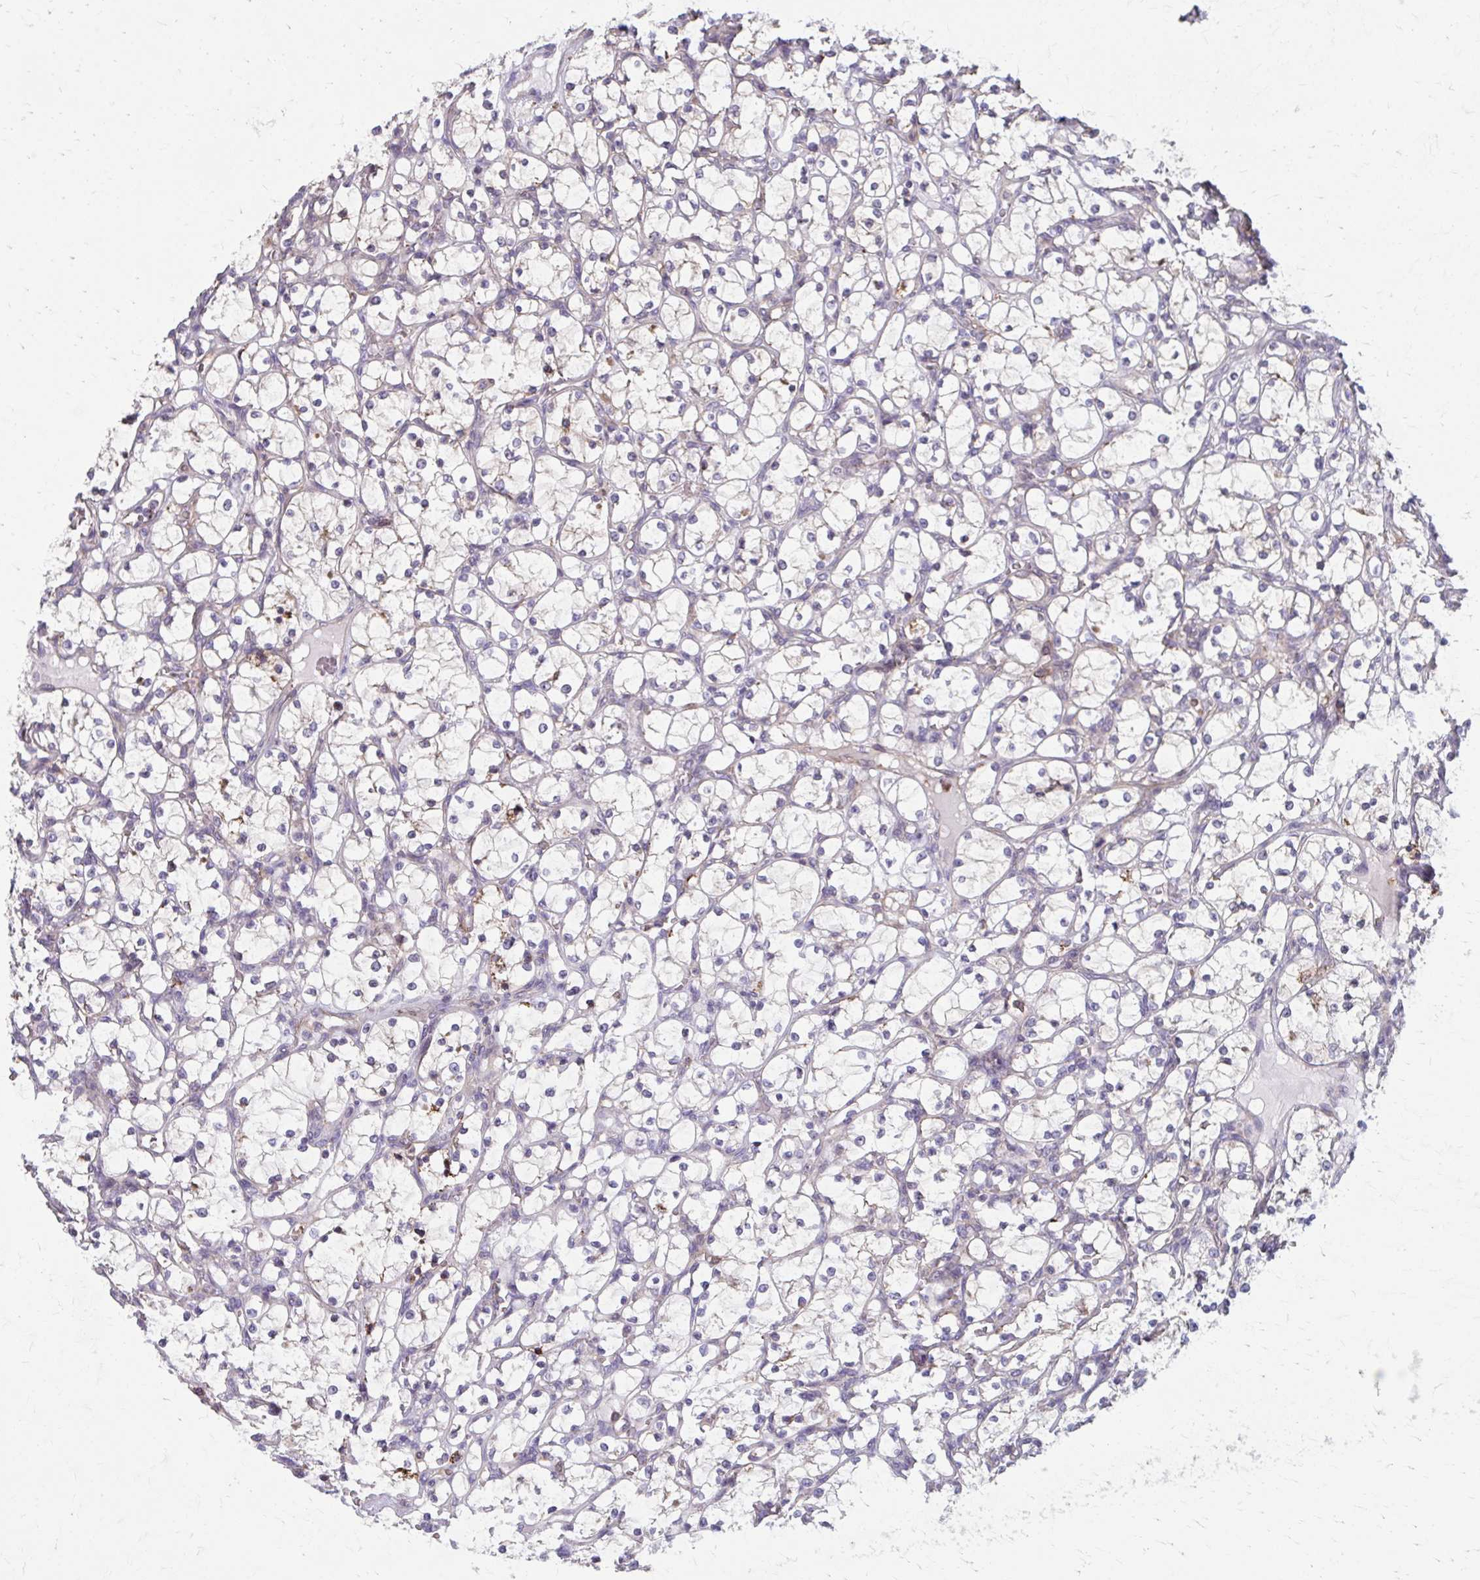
{"staining": {"intensity": "negative", "quantity": "none", "location": "none"}, "tissue": "renal cancer", "cell_type": "Tumor cells", "image_type": "cancer", "snomed": [{"axis": "morphology", "description": "Adenocarcinoma, NOS"}, {"axis": "topography", "description": "Kidney"}], "caption": "High power microscopy image of an immunohistochemistry histopathology image of renal adenocarcinoma, revealing no significant staining in tumor cells.", "gene": "MMP14", "patient": {"sex": "female", "age": 69}}